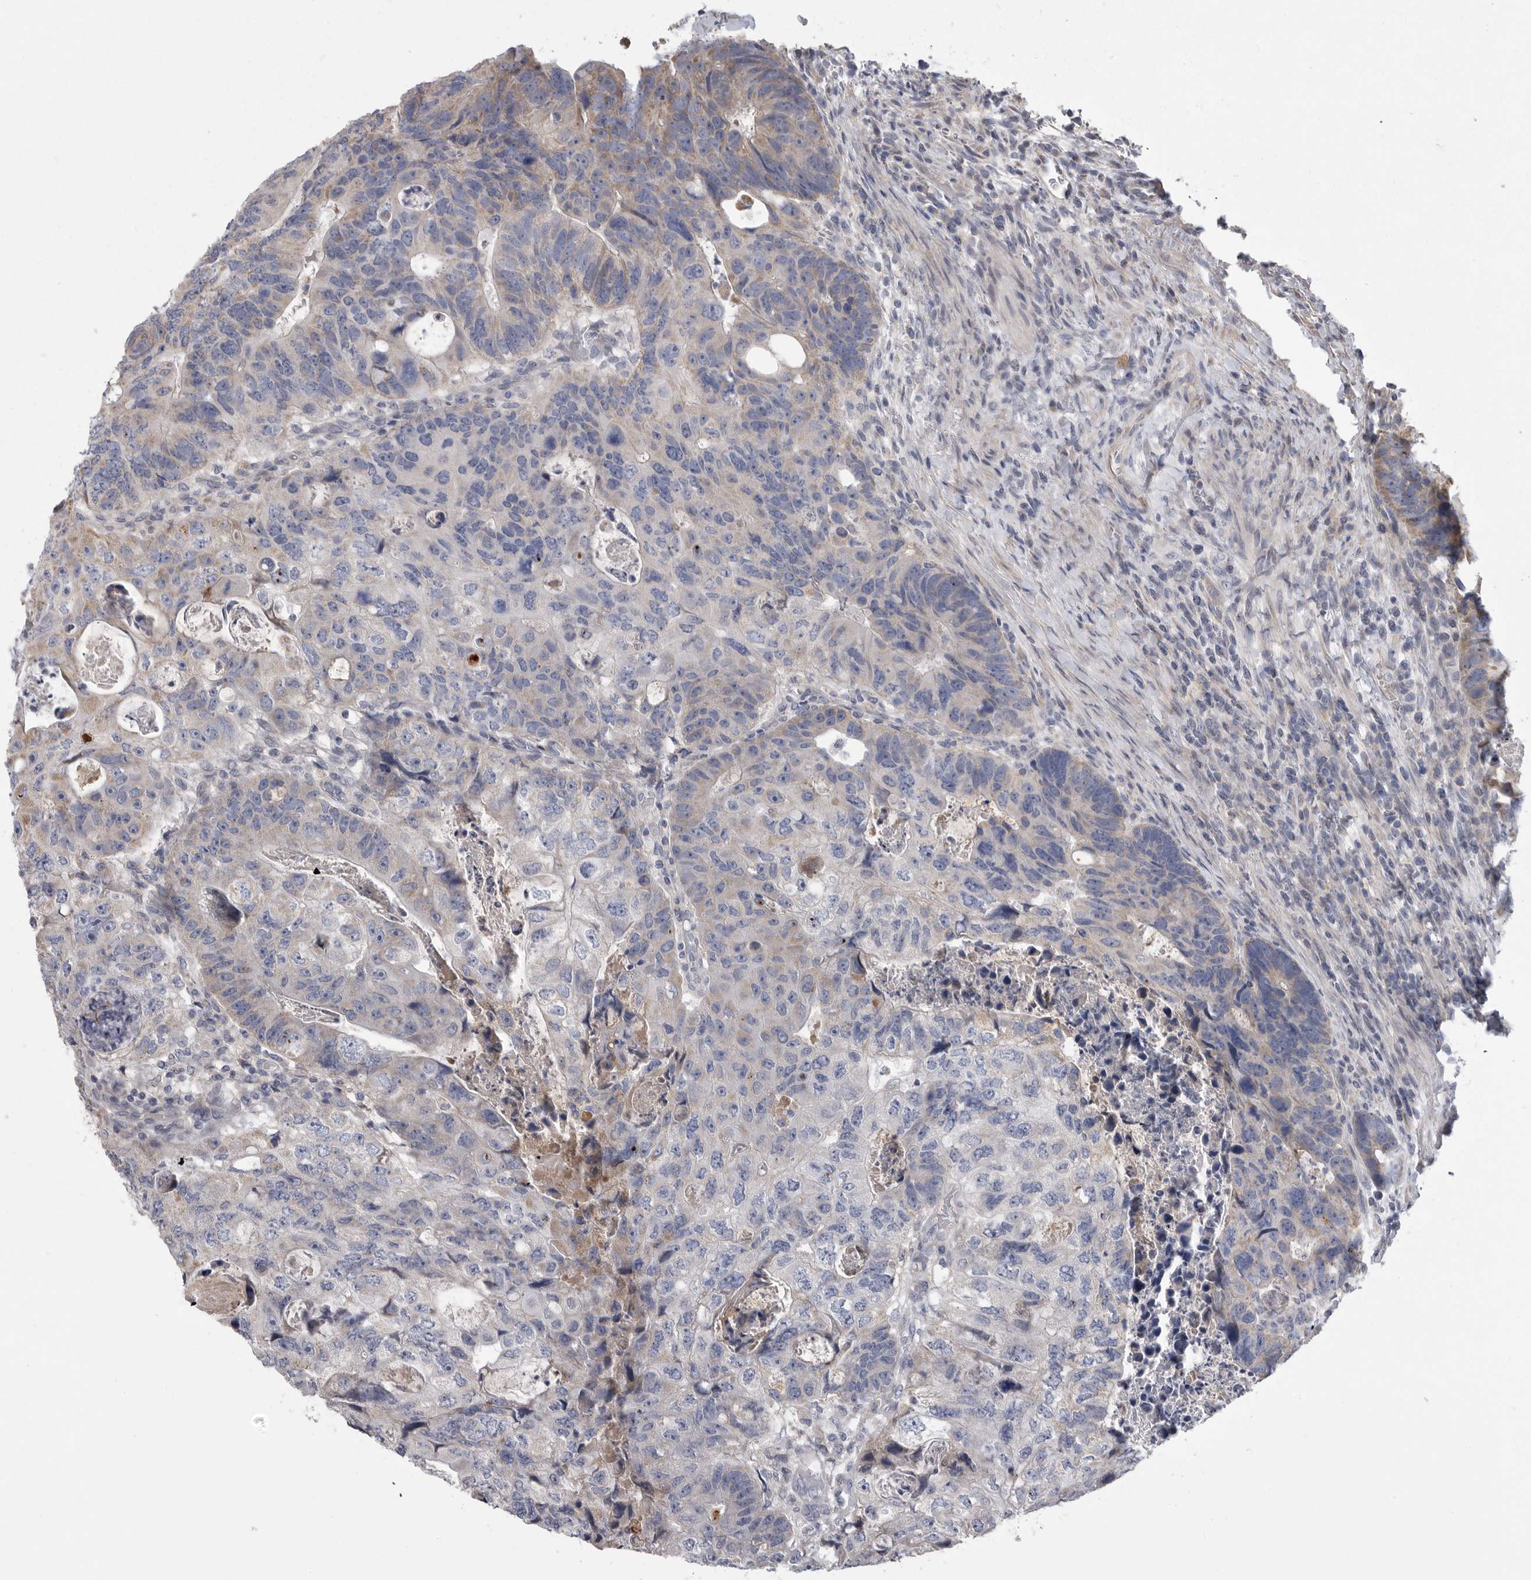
{"staining": {"intensity": "weak", "quantity": "<25%", "location": "cytoplasmic/membranous"}, "tissue": "colorectal cancer", "cell_type": "Tumor cells", "image_type": "cancer", "snomed": [{"axis": "morphology", "description": "Adenocarcinoma, NOS"}, {"axis": "topography", "description": "Rectum"}], "caption": "Protein analysis of colorectal adenocarcinoma shows no significant expression in tumor cells.", "gene": "CRP", "patient": {"sex": "male", "age": 59}}